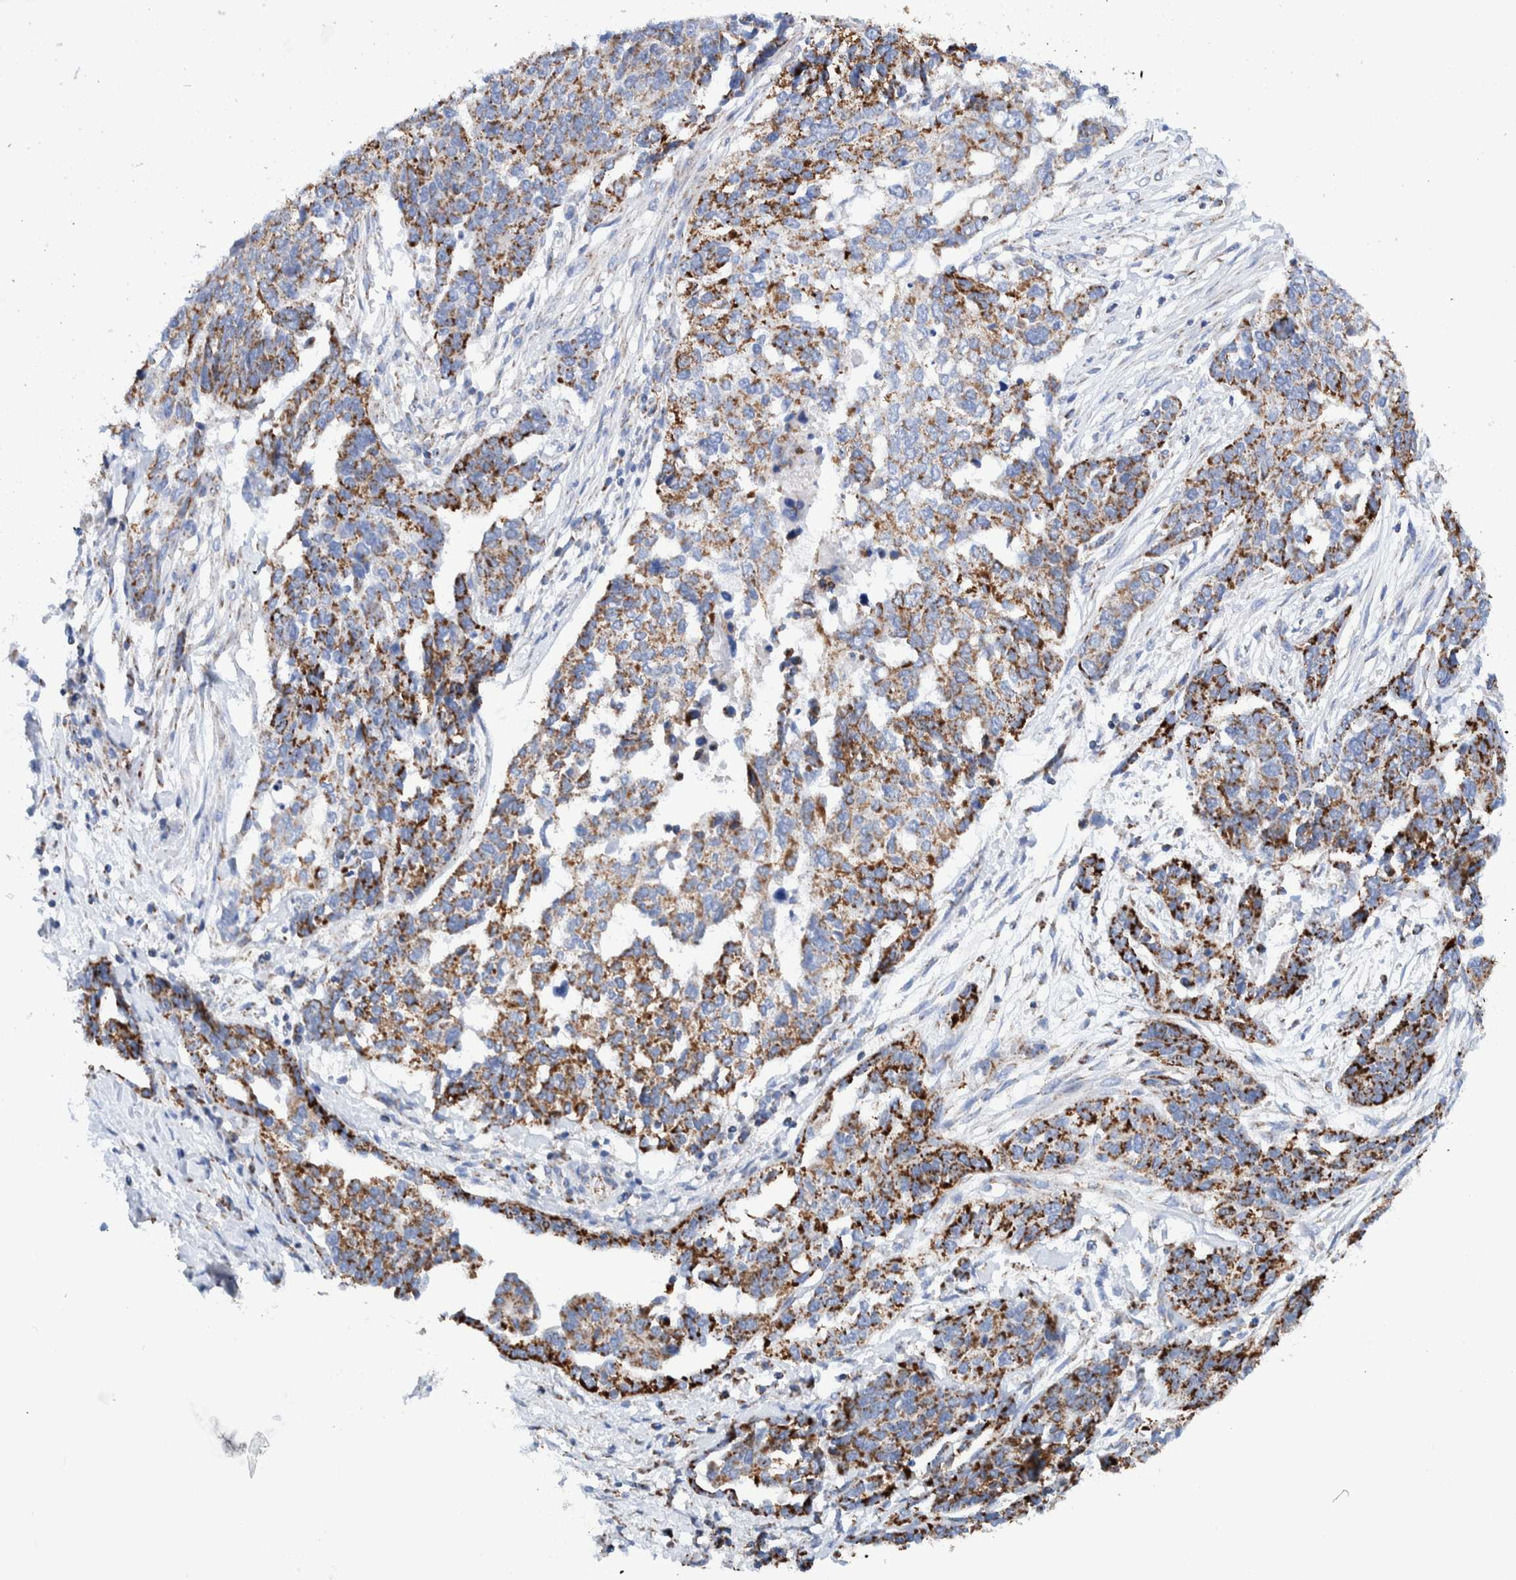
{"staining": {"intensity": "moderate", "quantity": ">75%", "location": "cytoplasmic/membranous"}, "tissue": "ovarian cancer", "cell_type": "Tumor cells", "image_type": "cancer", "snomed": [{"axis": "morphology", "description": "Cystadenocarcinoma, serous, NOS"}, {"axis": "topography", "description": "Ovary"}], "caption": "Immunohistochemistry of ovarian cancer (serous cystadenocarcinoma) reveals medium levels of moderate cytoplasmic/membranous staining in approximately >75% of tumor cells.", "gene": "DECR1", "patient": {"sex": "female", "age": 44}}